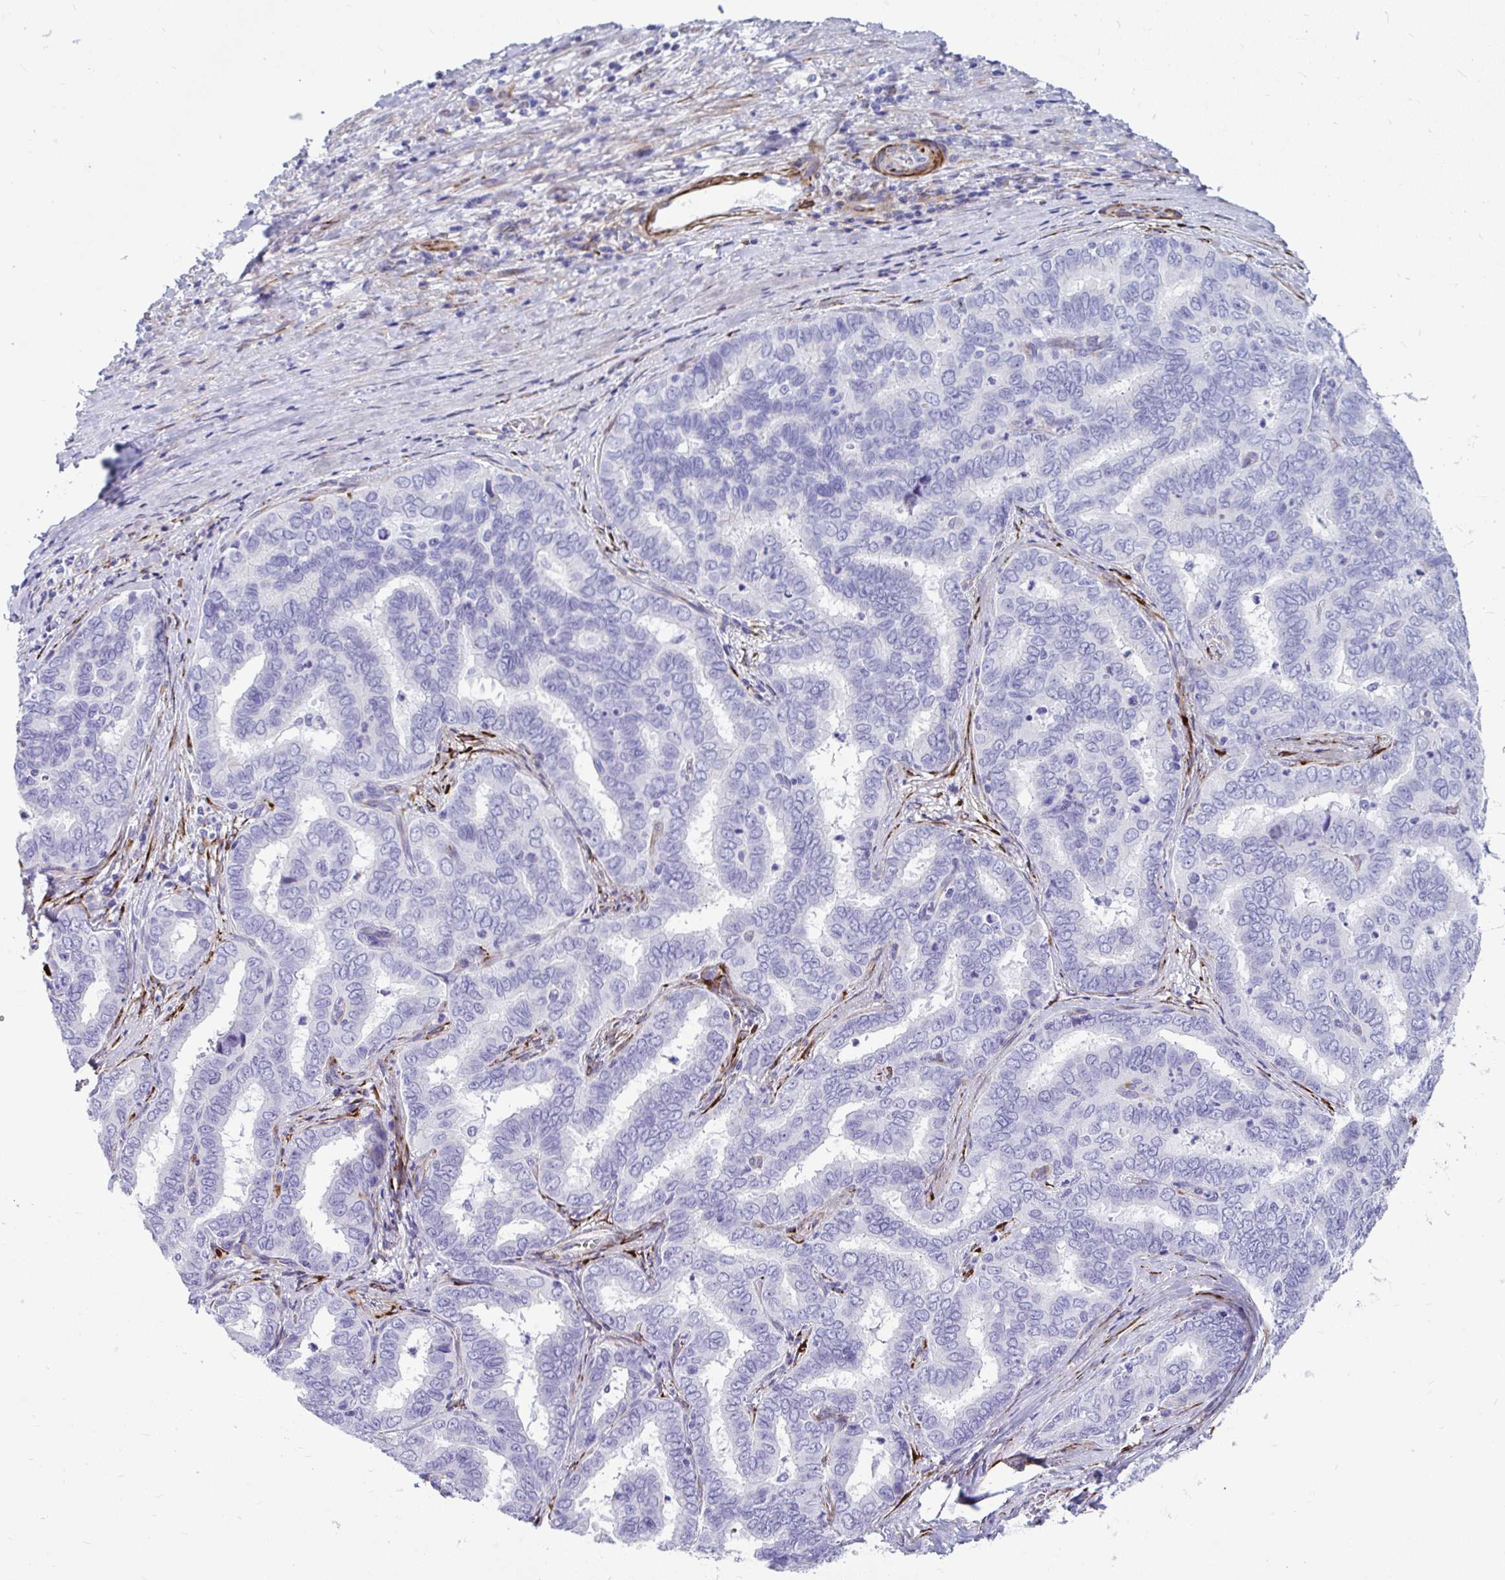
{"staining": {"intensity": "negative", "quantity": "none", "location": "none"}, "tissue": "liver cancer", "cell_type": "Tumor cells", "image_type": "cancer", "snomed": [{"axis": "morphology", "description": "Cholangiocarcinoma"}, {"axis": "topography", "description": "Liver"}], "caption": "Immunohistochemistry photomicrograph of neoplastic tissue: liver cholangiocarcinoma stained with DAB (3,3'-diaminobenzidine) exhibits no significant protein expression in tumor cells.", "gene": "GRXCR2", "patient": {"sex": "female", "age": 64}}